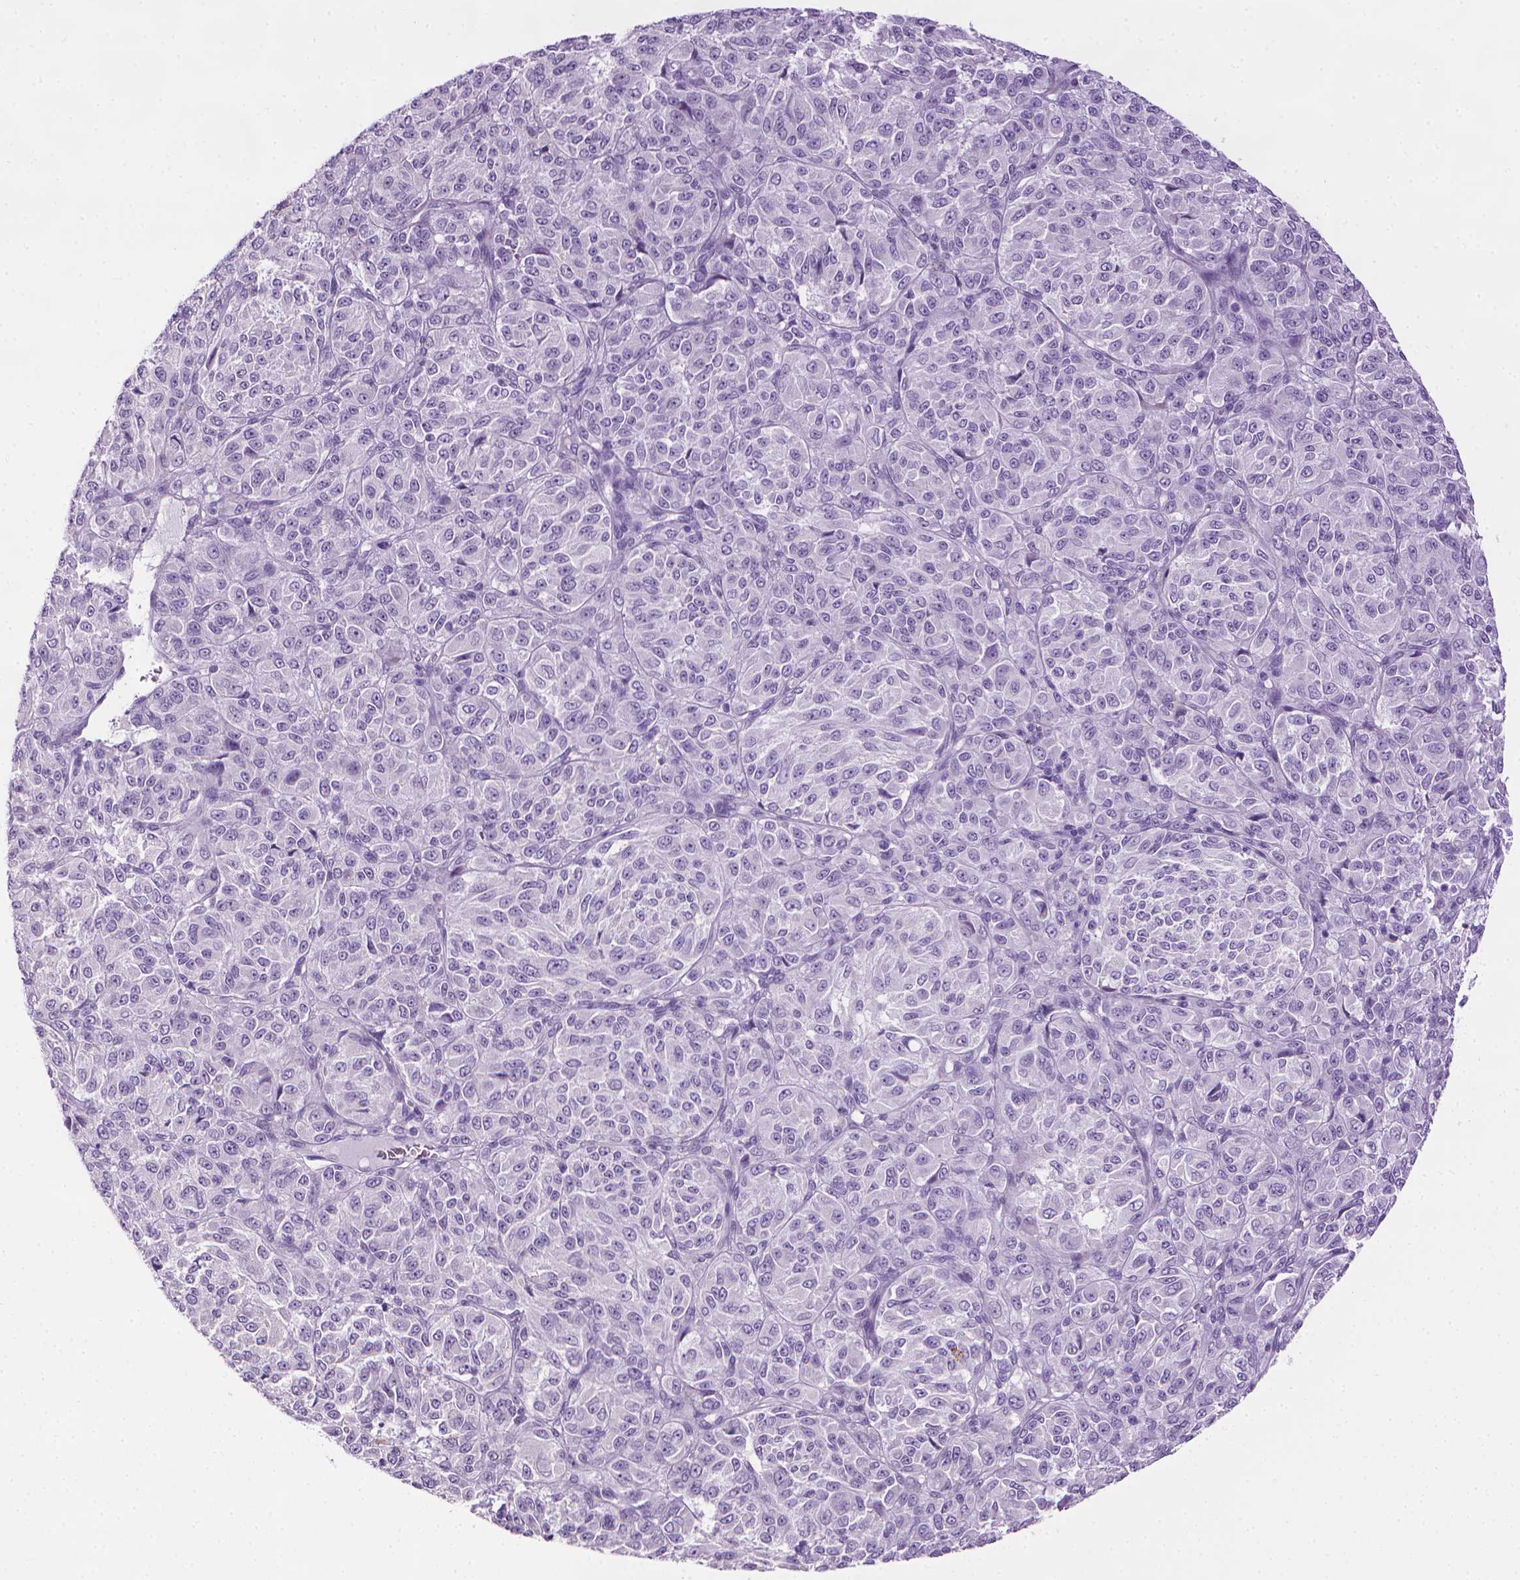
{"staining": {"intensity": "negative", "quantity": "none", "location": "none"}, "tissue": "melanoma", "cell_type": "Tumor cells", "image_type": "cancer", "snomed": [{"axis": "morphology", "description": "Malignant melanoma, Metastatic site"}, {"axis": "topography", "description": "Brain"}], "caption": "The micrograph demonstrates no staining of tumor cells in malignant melanoma (metastatic site).", "gene": "DNAI7", "patient": {"sex": "female", "age": 56}}